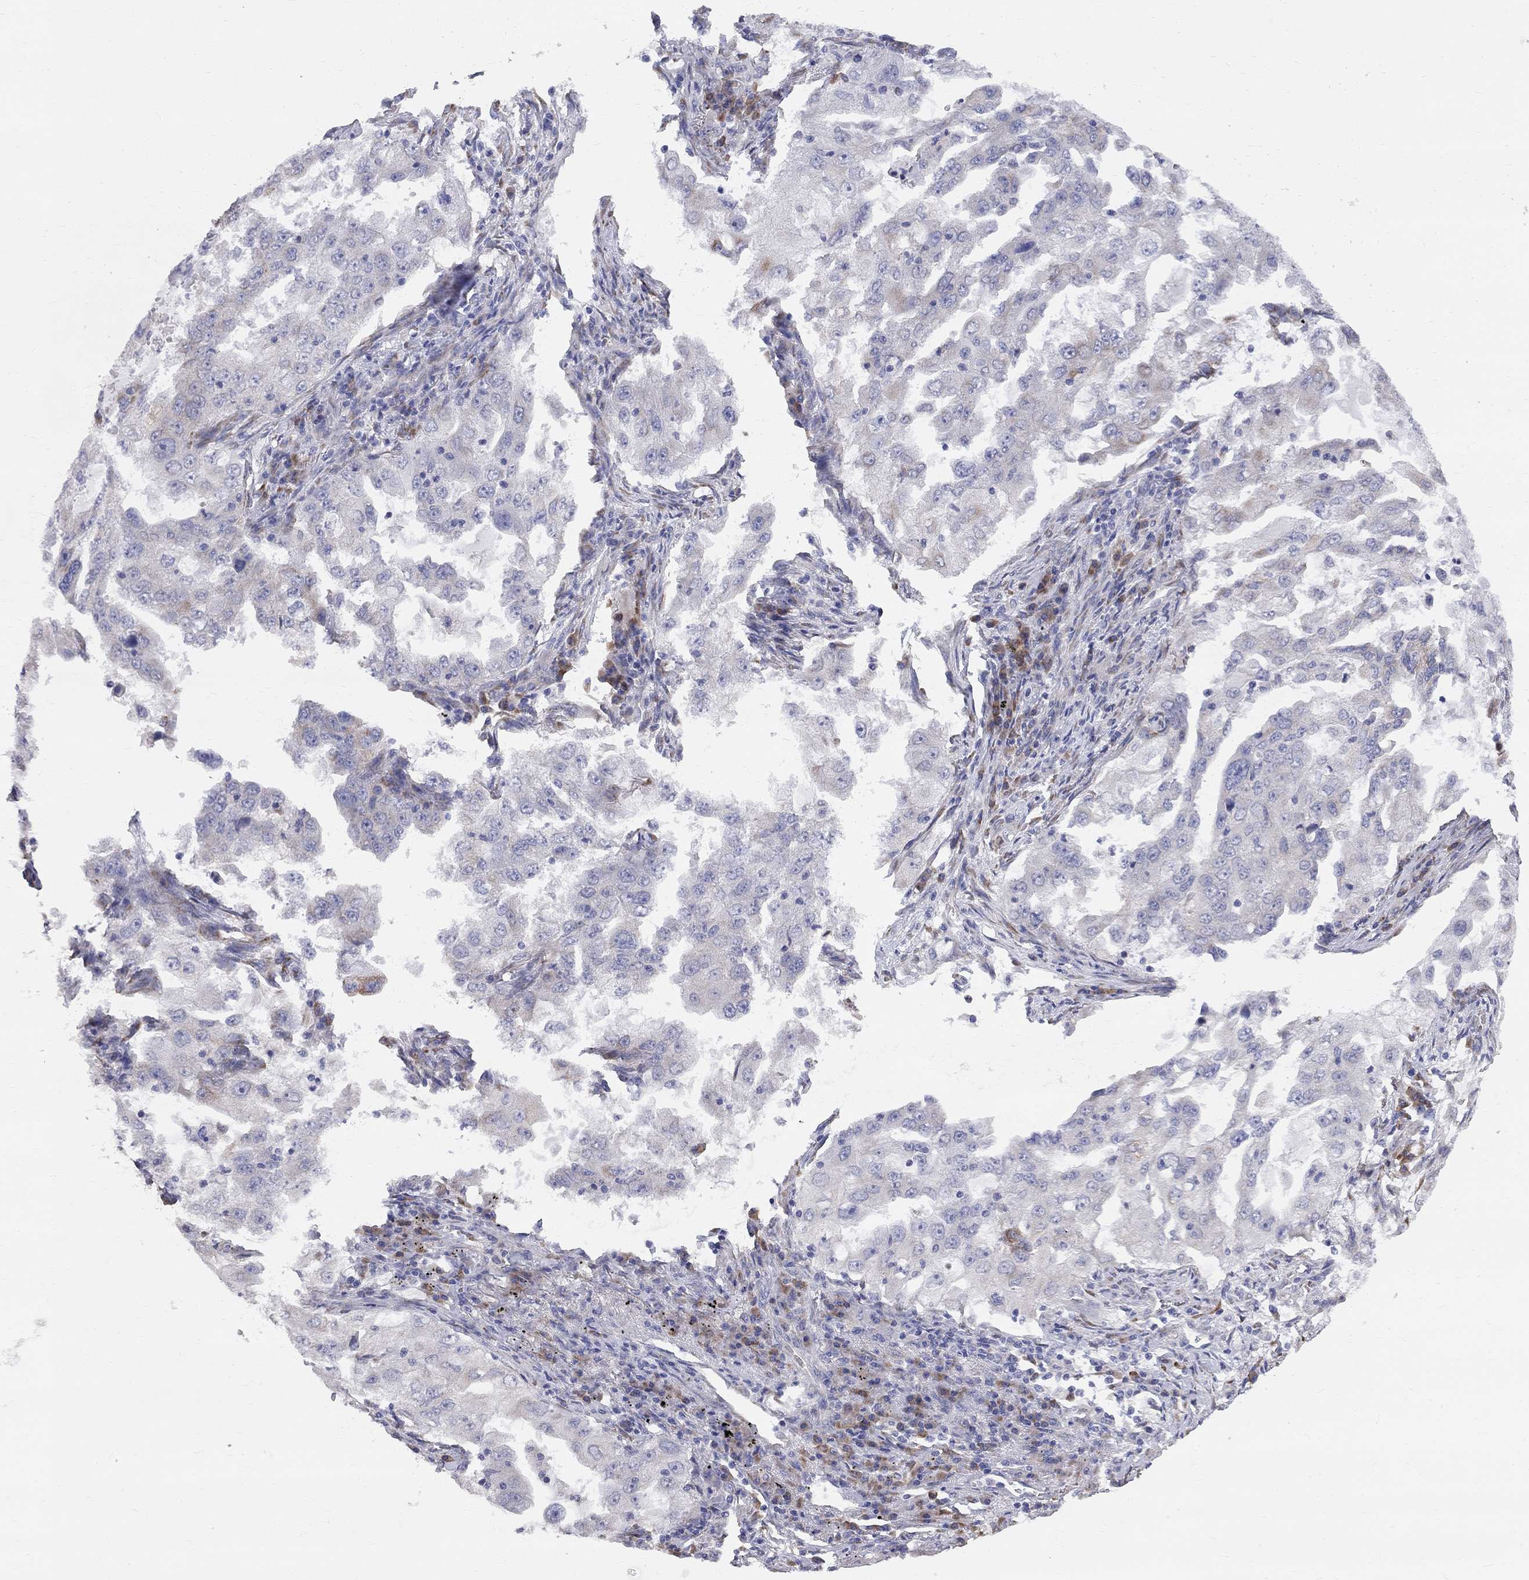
{"staining": {"intensity": "negative", "quantity": "none", "location": "none"}, "tissue": "lung cancer", "cell_type": "Tumor cells", "image_type": "cancer", "snomed": [{"axis": "morphology", "description": "Adenocarcinoma, NOS"}, {"axis": "topography", "description": "Lung"}], "caption": "A histopathology image of lung adenocarcinoma stained for a protein reveals no brown staining in tumor cells.", "gene": "CASTOR1", "patient": {"sex": "female", "age": 61}}